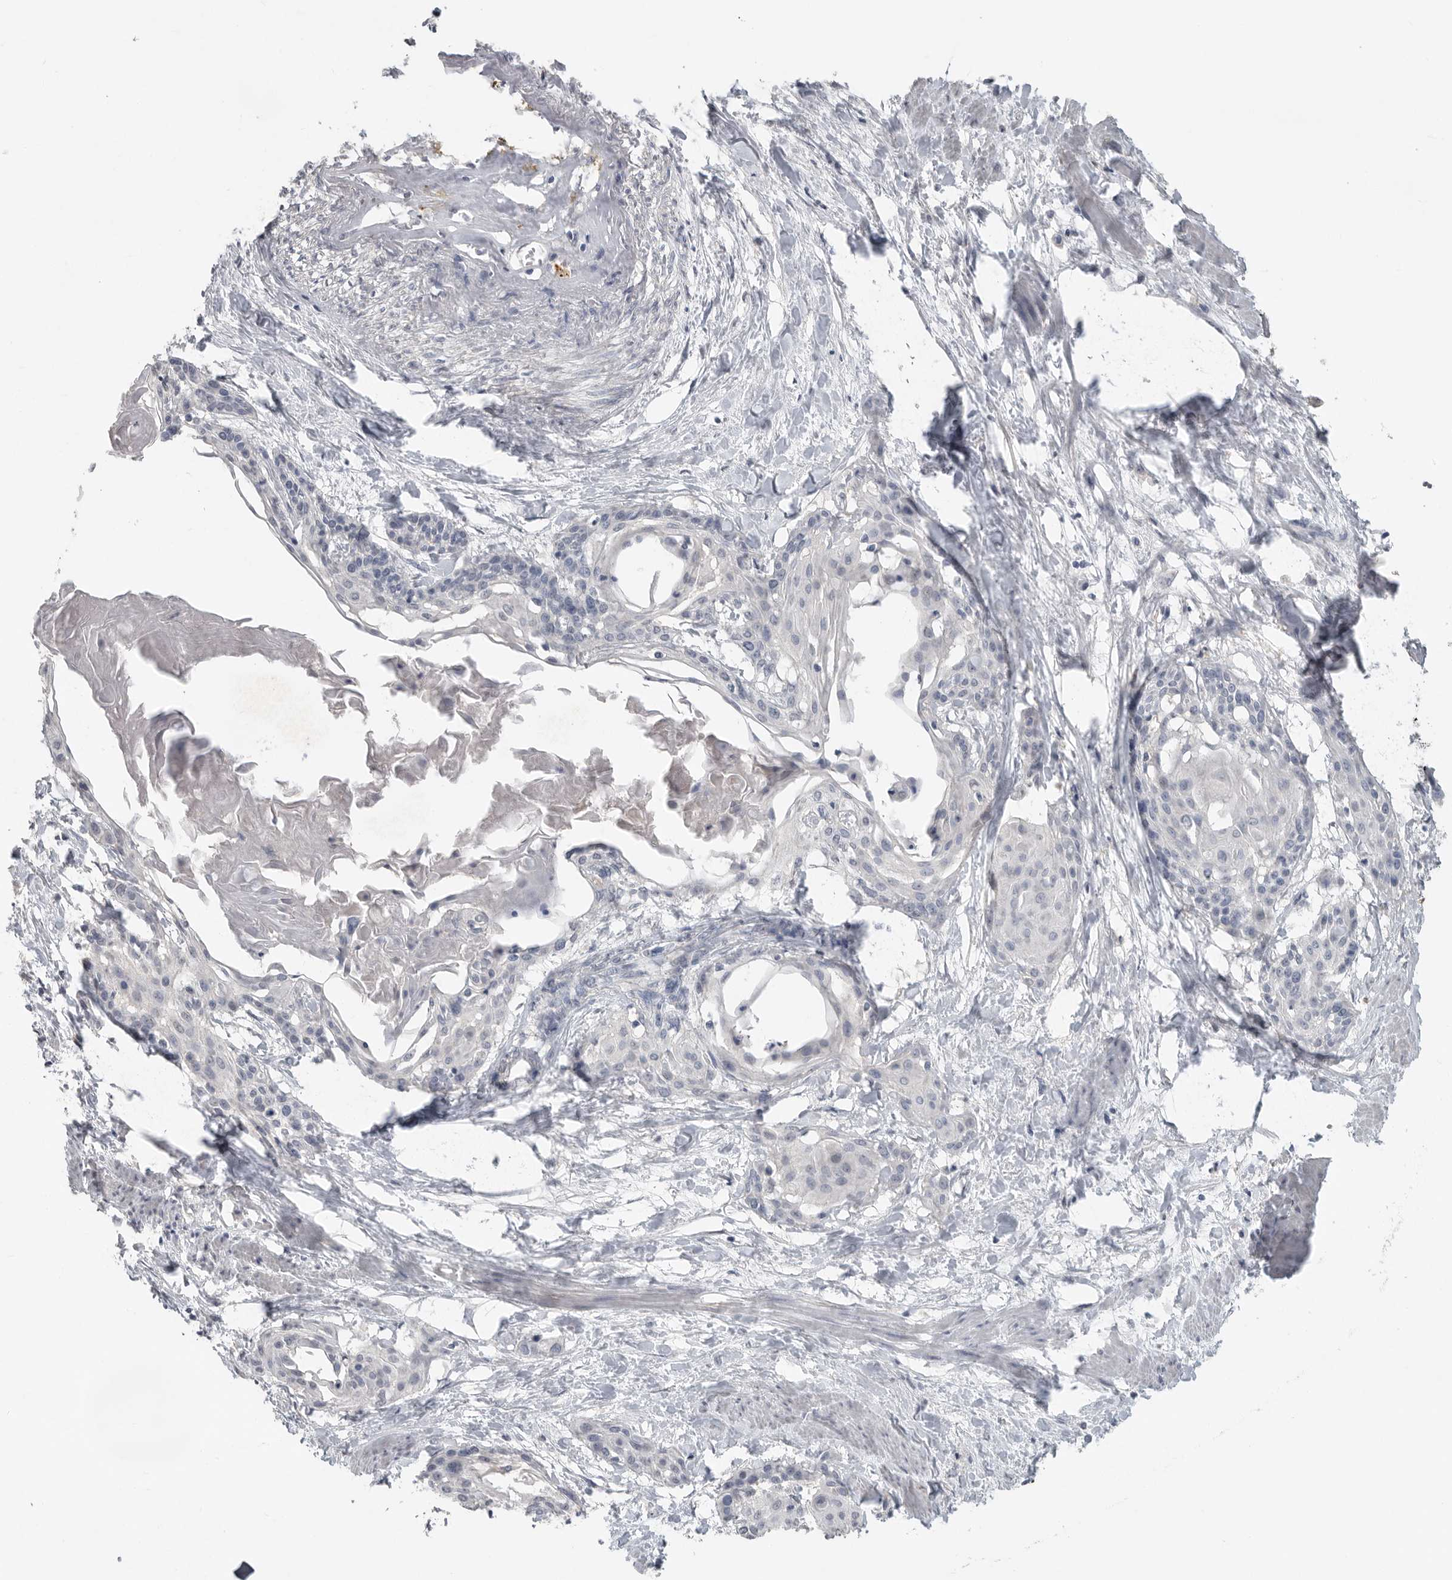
{"staining": {"intensity": "negative", "quantity": "none", "location": "none"}, "tissue": "cervical cancer", "cell_type": "Tumor cells", "image_type": "cancer", "snomed": [{"axis": "morphology", "description": "Squamous cell carcinoma, NOS"}, {"axis": "topography", "description": "Cervix"}], "caption": "Immunohistochemistry micrograph of neoplastic tissue: human squamous cell carcinoma (cervical) stained with DAB (3,3'-diaminobenzidine) demonstrates no significant protein positivity in tumor cells.", "gene": "REG4", "patient": {"sex": "female", "age": 57}}